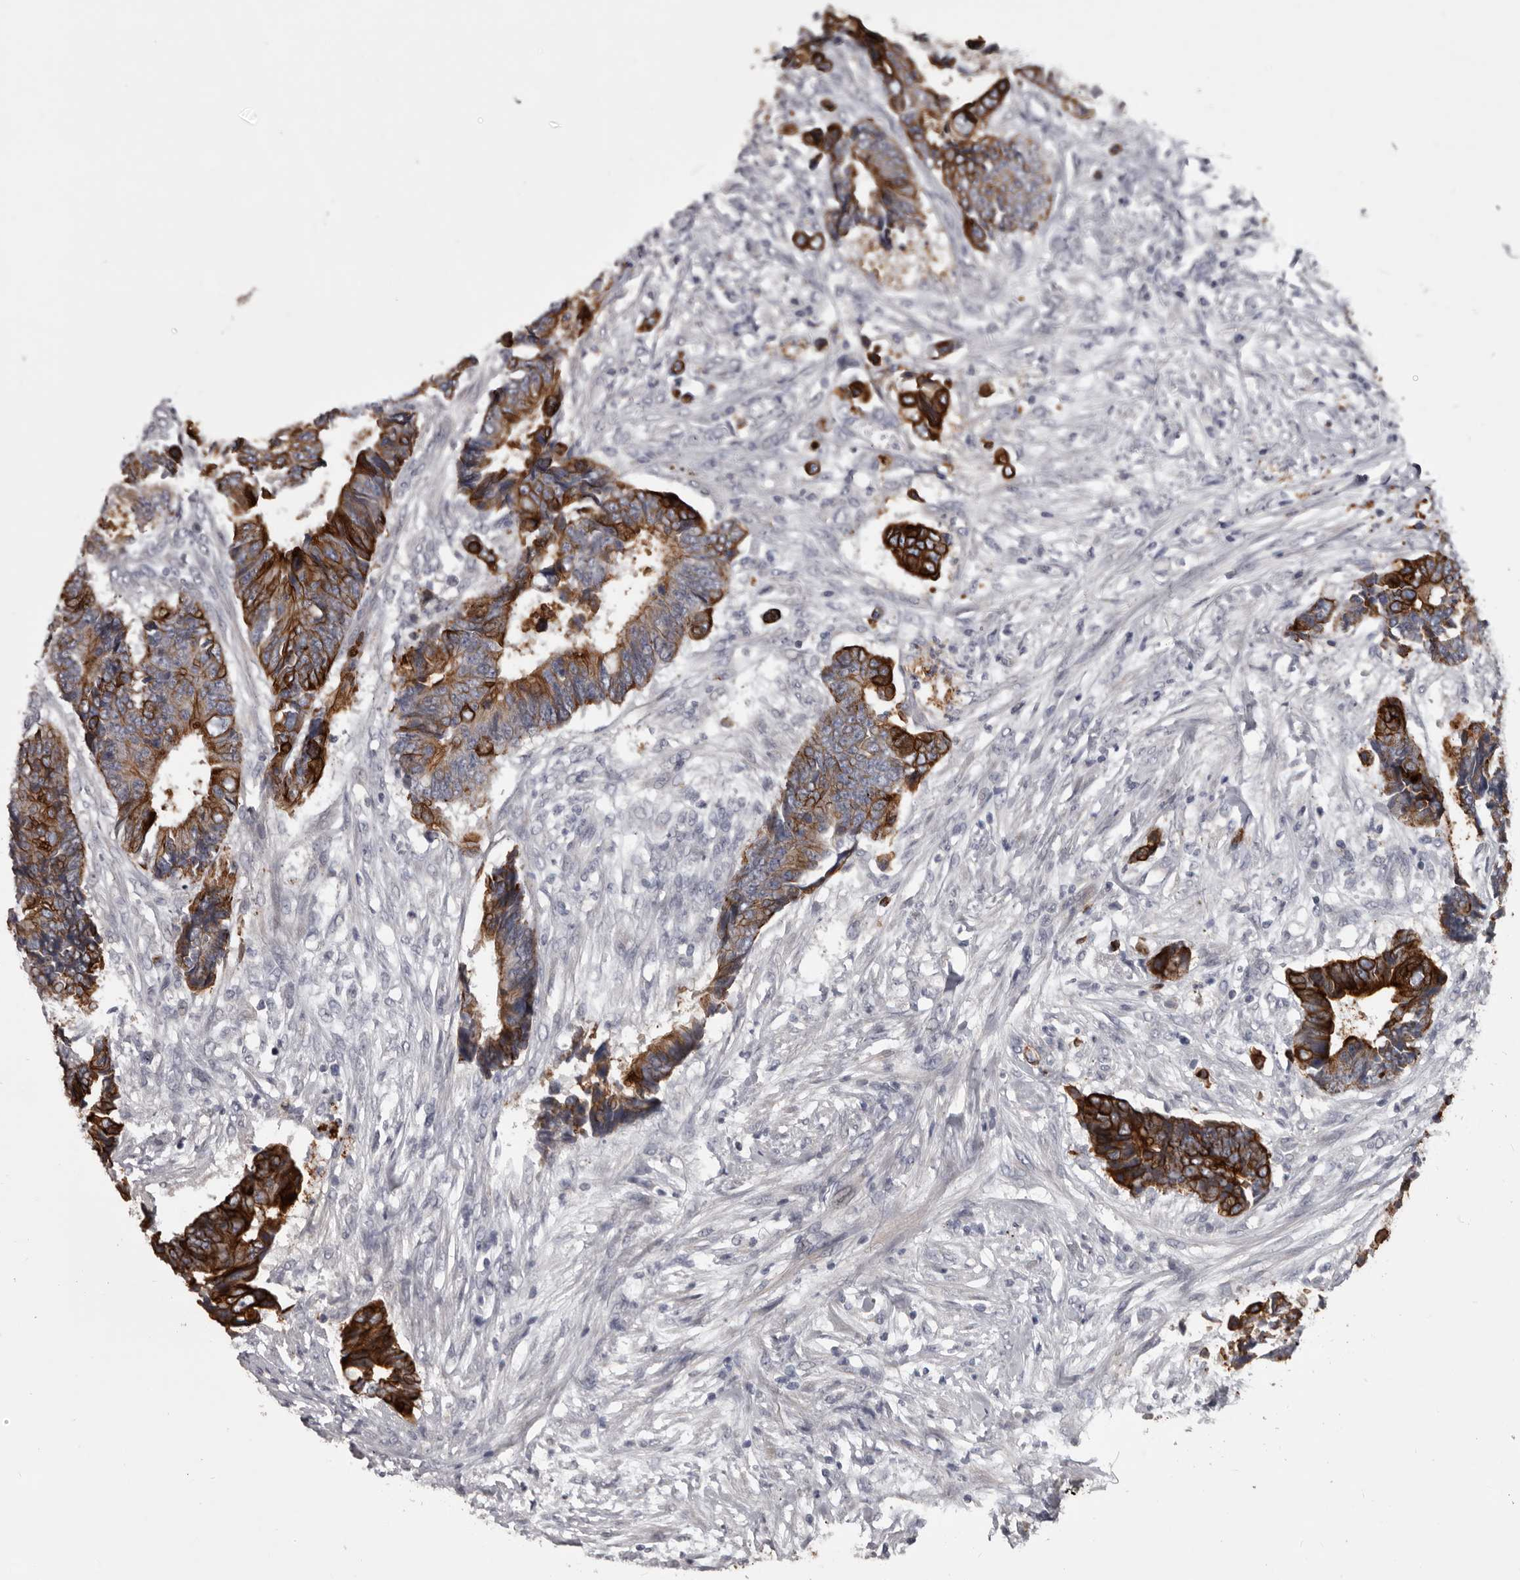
{"staining": {"intensity": "strong", "quantity": ">75%", "location": "cytoplasmic/membranous"}, "tissue": "colorectal cancer", "cell_type": "Tumor cells", "image_type": "cancer", "snomed": [{"axis": "morphology", "description": "Adenocarcinoma, NOS"}, {"axis": "topography", "description": "Rectum"}], "caption": "A micrograph showing strong cytoplasmic/membranous expression in about >75% of tumor cells in colorectal cancer (adenocarcinoma), as visualized by brown immunohistochemical staining.", "gene": "LPAR6", "patient": {"sex": "male", "age": 84}}